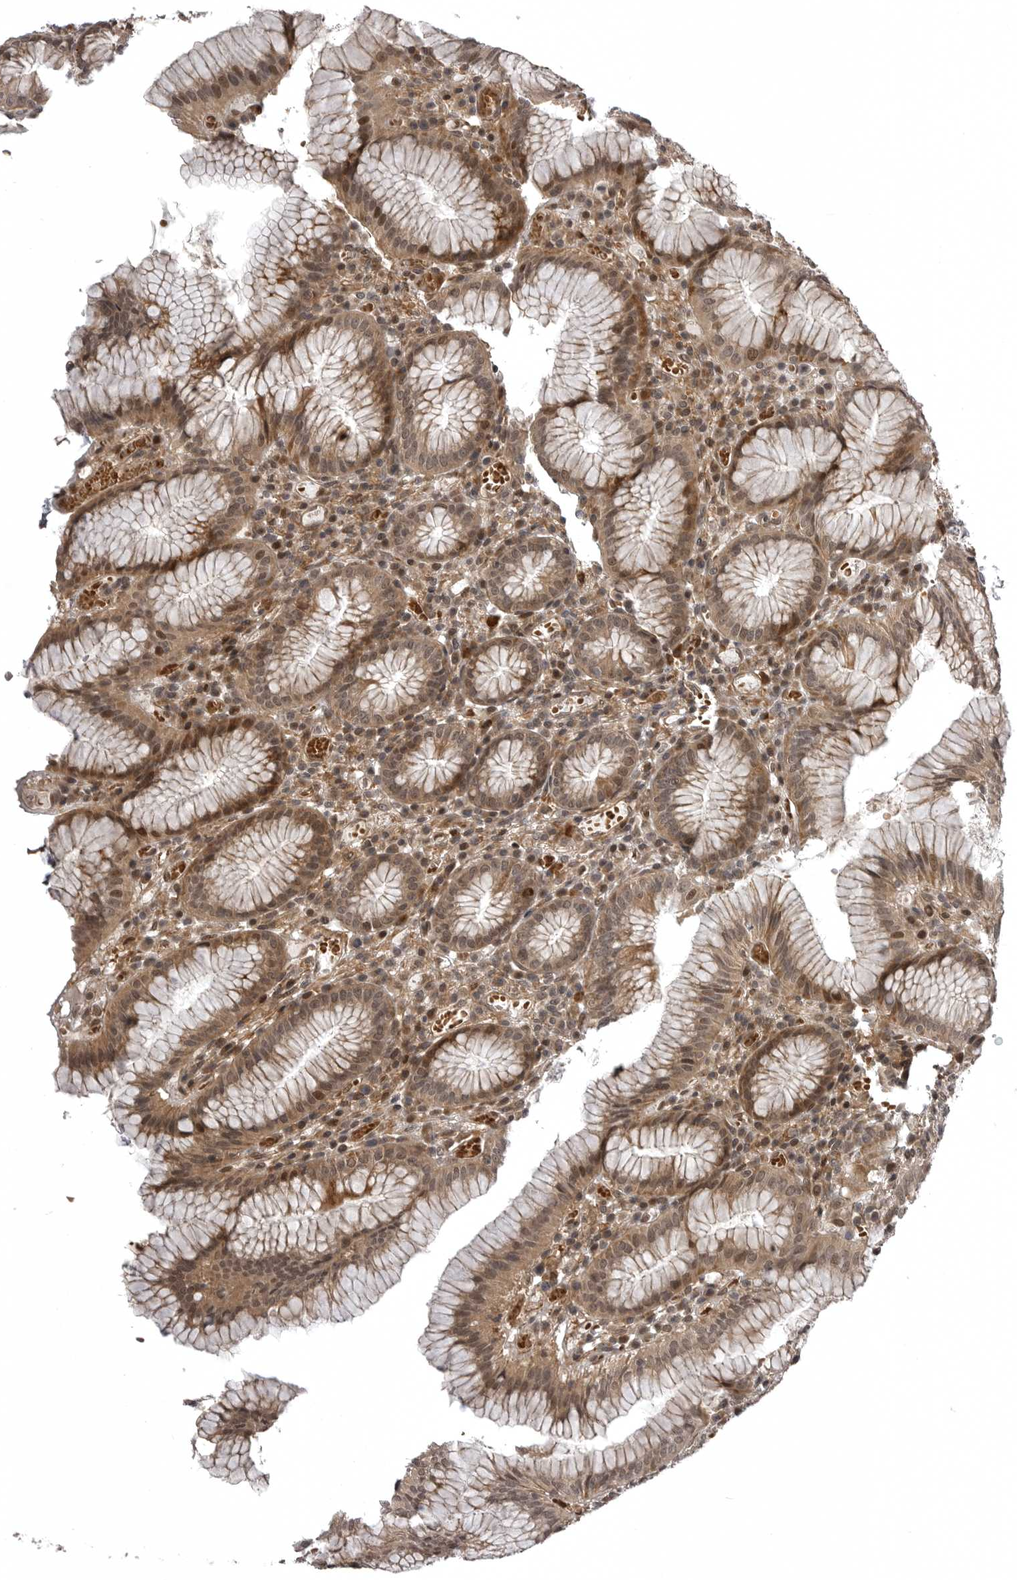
{"staining": {"intensity": "moderate", "quantity": ">75%", "location": "cytoplasmic/membranous,nuclear"}, "tissue": "stomach", "cell_type": "Glandular cells", "image_type": "normal", "snomed": [{"axis": "morphology", "description": "Normal tissue, NOS"}, {"axis": "topography", "description": "Stomach"}], "caption": "Immunohistochemical staining of unremarkable human stomach reveals moderate cytoplasmic/membranous,nuclear protein positivity in about >75% of glandular cells. (Stains: DAB (3,3'-diaminobenzidine) in brown, nuclei in blue, Microscopy: brightfield microscopy at high magnification).", "gene": "SNX16", "patient": {"sex": "male", "age": 55}}